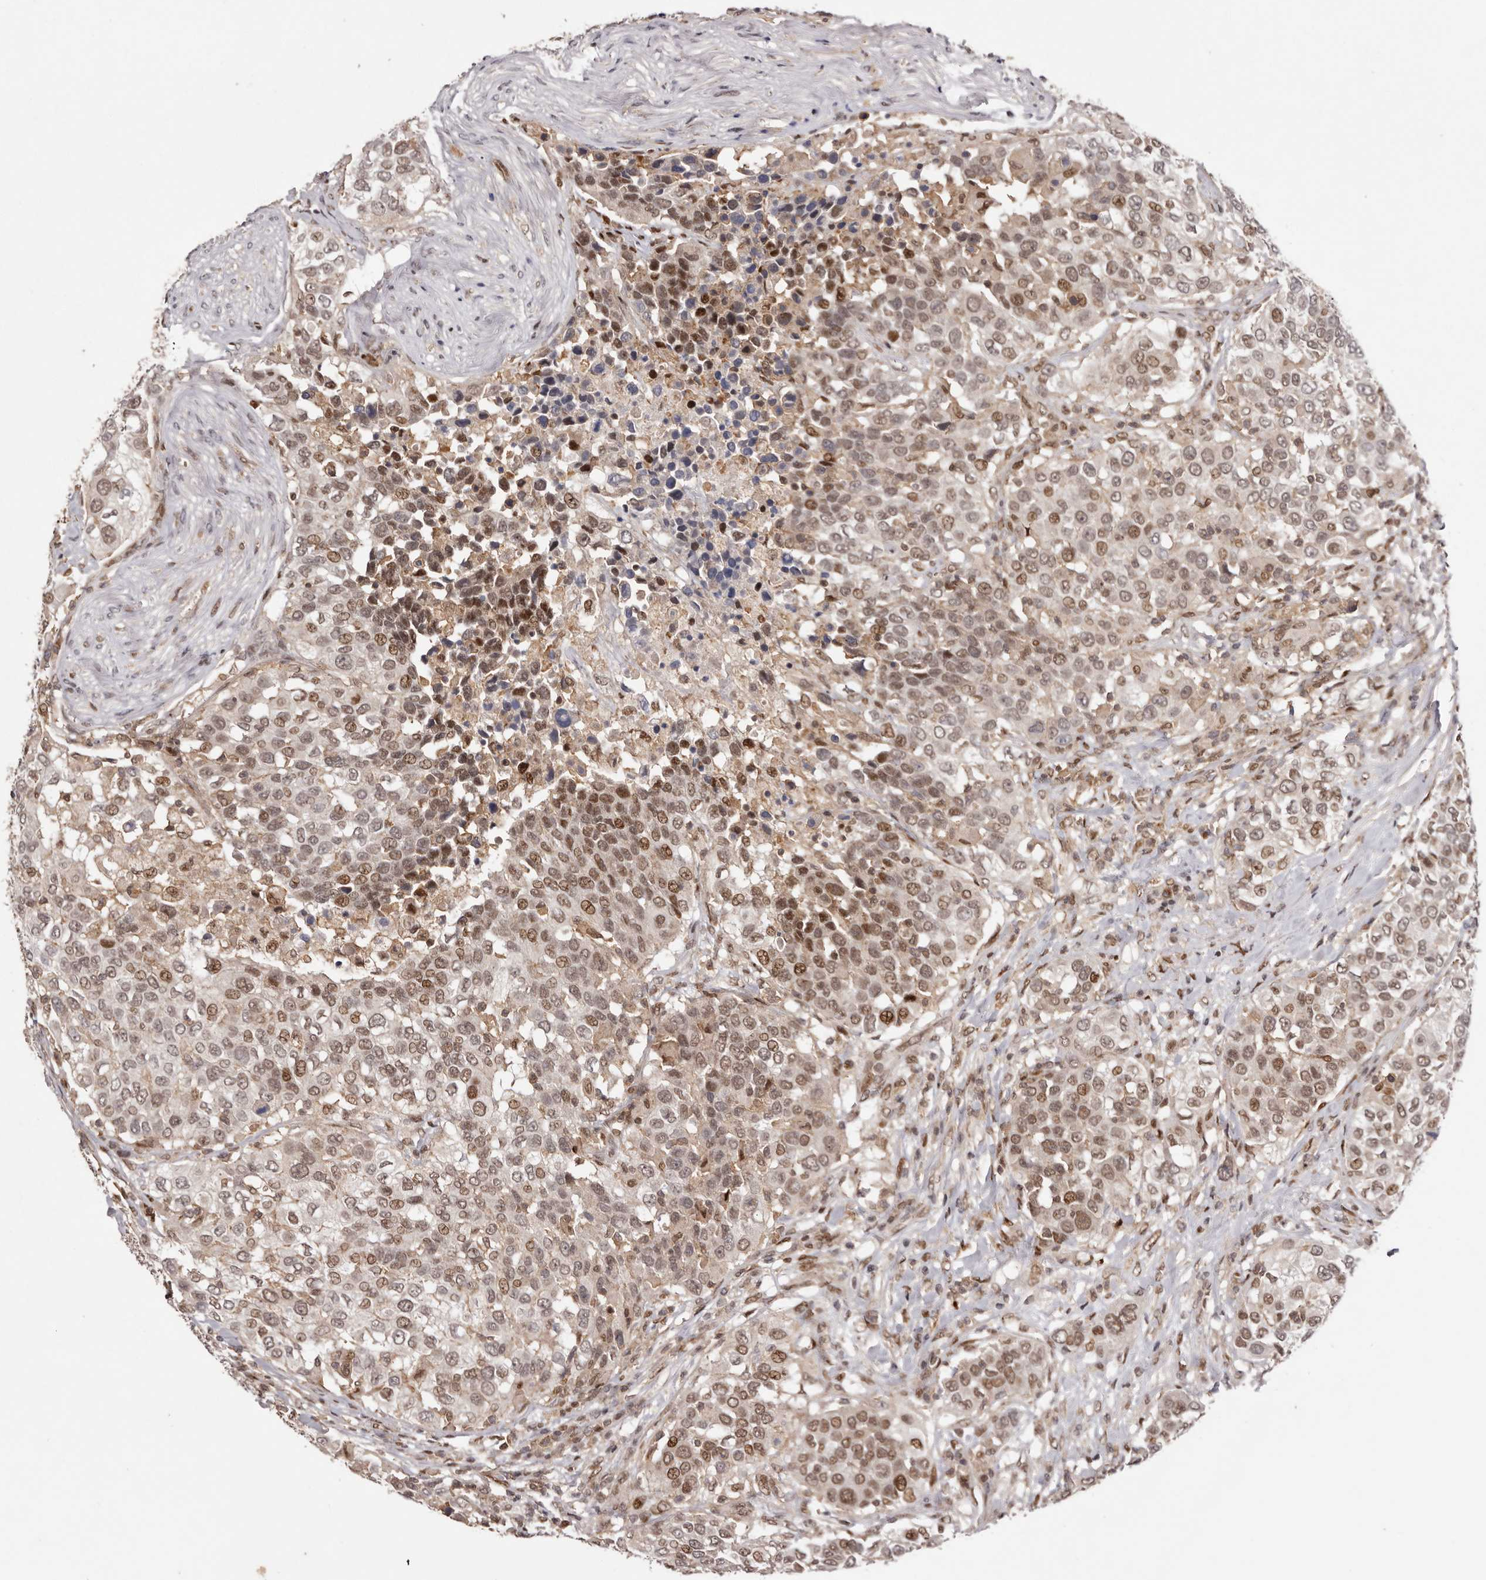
{"staining": {"intensity": "moderate", "quantity": ">75%", "location": "nuclear"}, "tissue": "urothelial cancer", "cell_type": "Tumor cells", "image_type": "cancer", "snomed": [{"axis": "morphology", "description": "Urothelial carcinoma, High grade"}, {"axis": "topography", "description": "Urinary bladder"}], "caption": "The histopathology image shows a brown stain indicating the presence of a protein in the nuclear of tumor cells in high-grade urothelial carcinoma.", "gene": "FBXO5", "patient": {"sex": "female", "age": 80}}